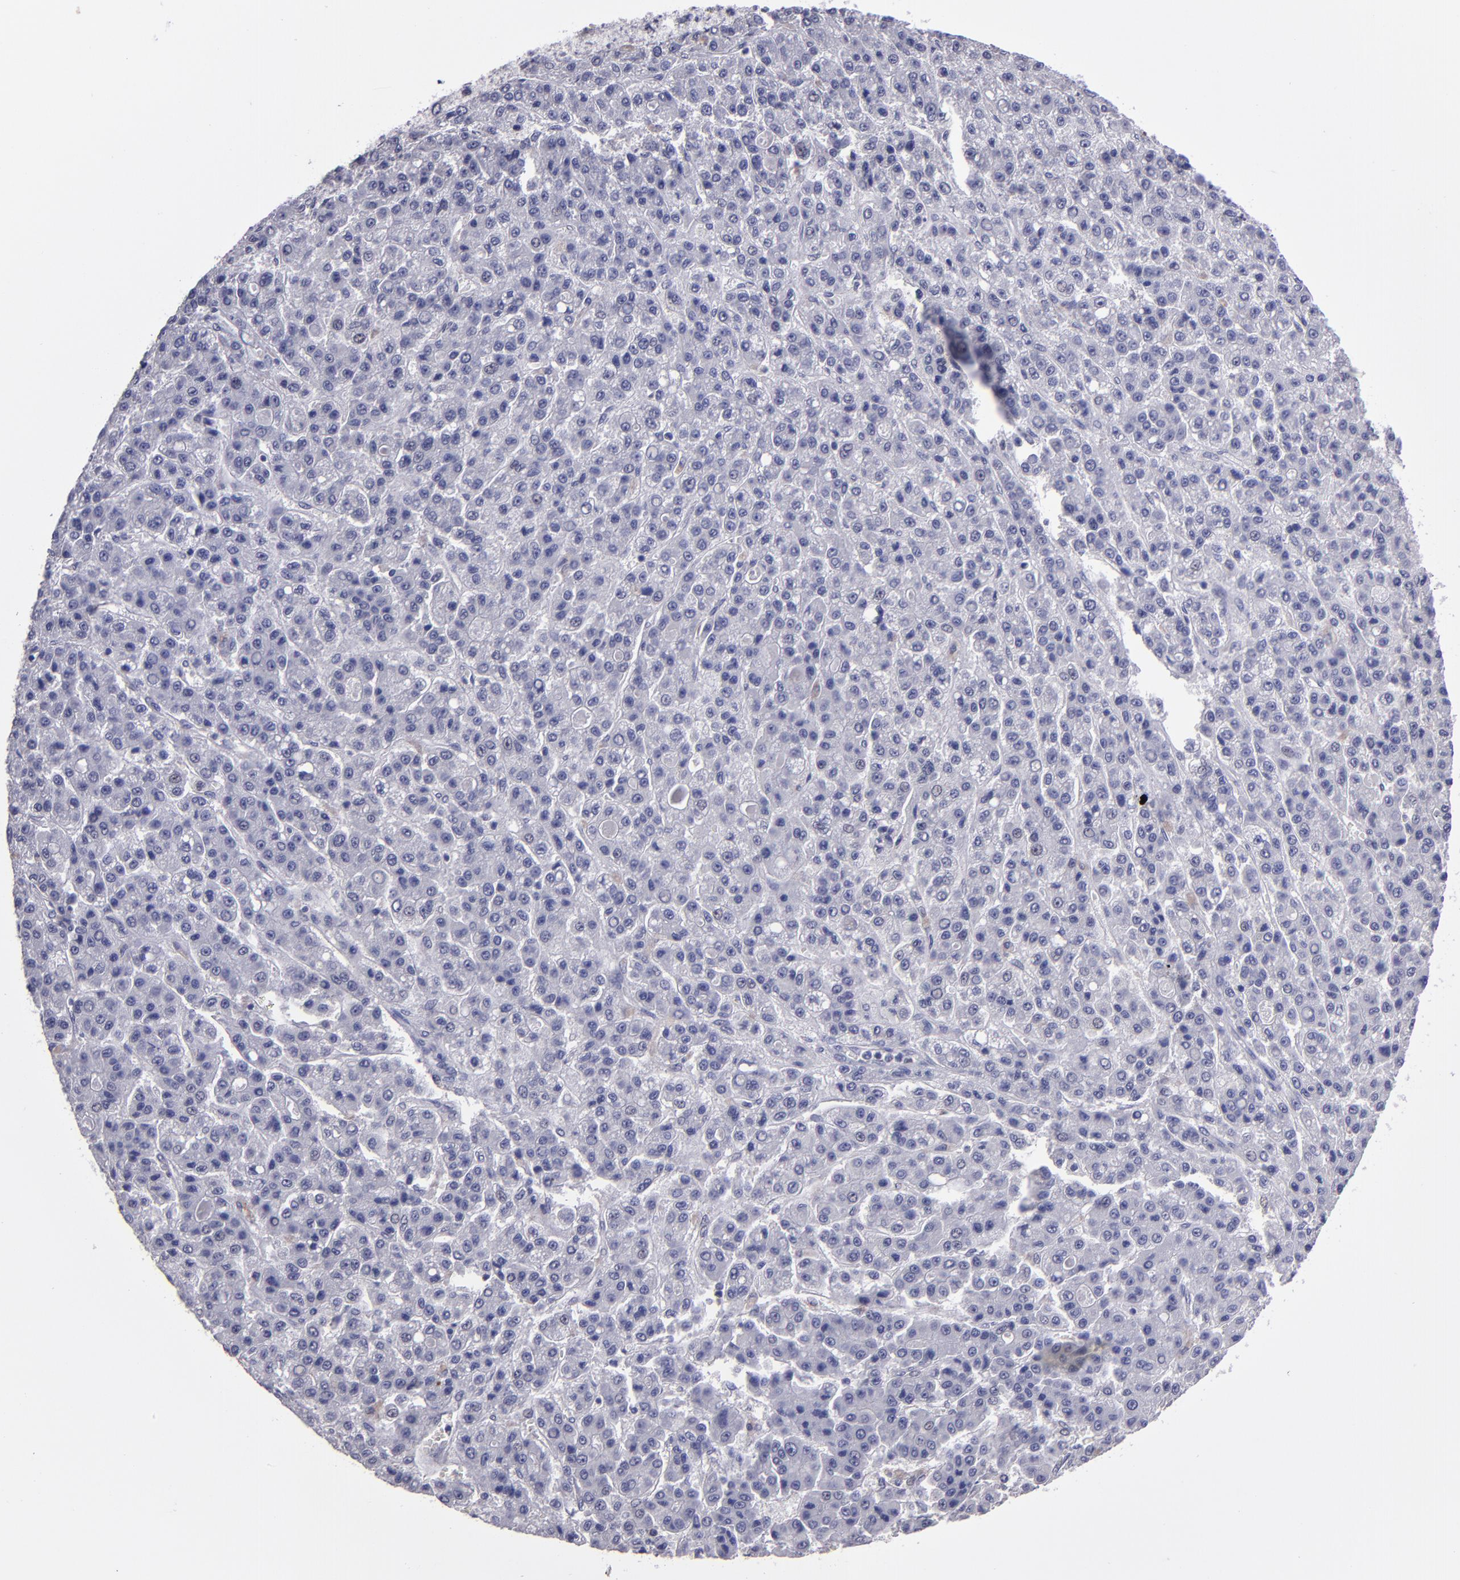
{"staining": {"intensity": "negative", "quantity": "none", "location": "none"}, "tissue": "liver cancer", "cell_type": "Tumor cells", "image_type": "cancer", "snomed": [{"axis": "morphology", "description": "Carcinoma, Hepatocellular, NOS"}, {"axis": "topography", "description": "Liver"}], "caption": "Immunohistochemistry (IHC) histopathology image of neoplastic tissue: human liver cancer (hepatocellular carcinoma) stained with DAB shows no significant protein positivity in tumor cells.", "gene": "CEBPE", "patient": {"sex": "male", "age": 70}}